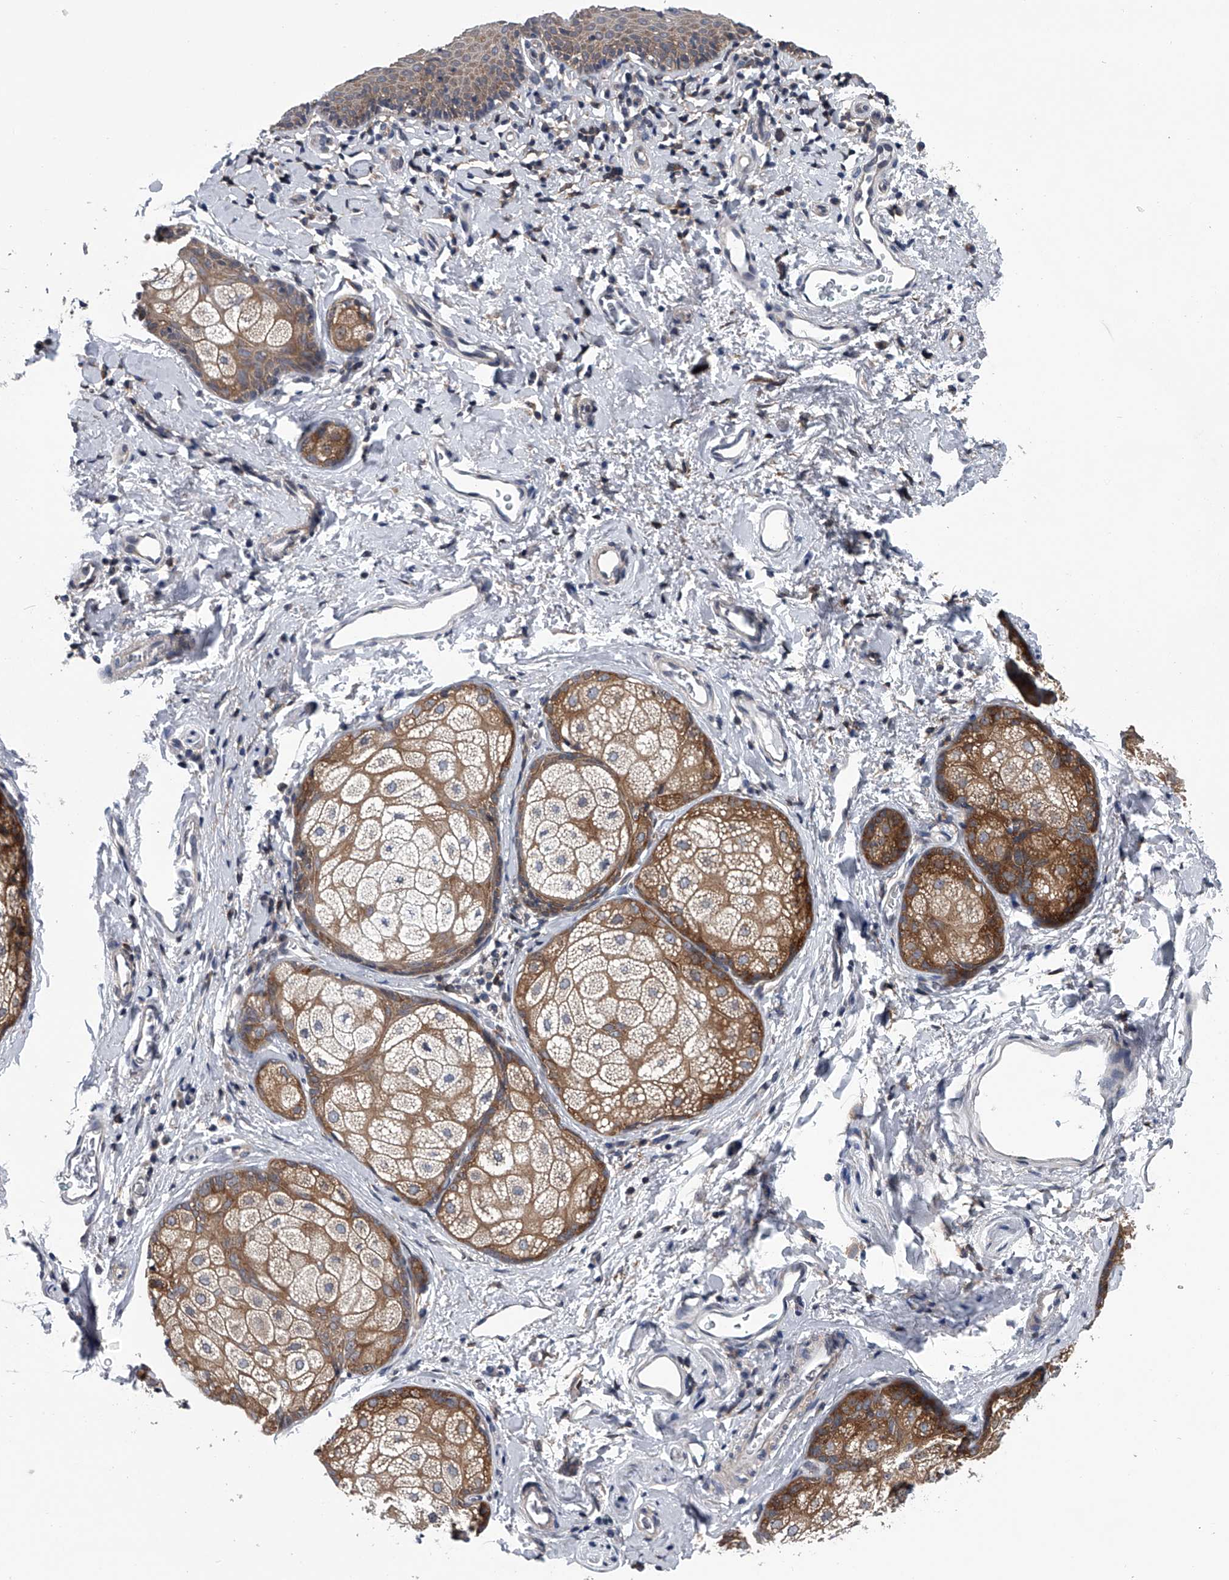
{"staining": {"intensity": "moderate", "quantity": "25%-75%", "location": "cytoplasmic/membranous"}, "tissue": "skin", "cell_type": "Epidermal cells", "image_type": "normal", "snomed": [{"axis": "morphology", "description": "Normal tissue, NOS"}, {"axis": "topography", "description": "Vulva"}], "caption": "Protein analysis of unremarkable skin reveals moderate cytoplasmic/membranous expression in approximately 25%-75% of epidermal cells.", "gene": "PPP2R5D", "patient": {"sex": "female", "age": 66}}